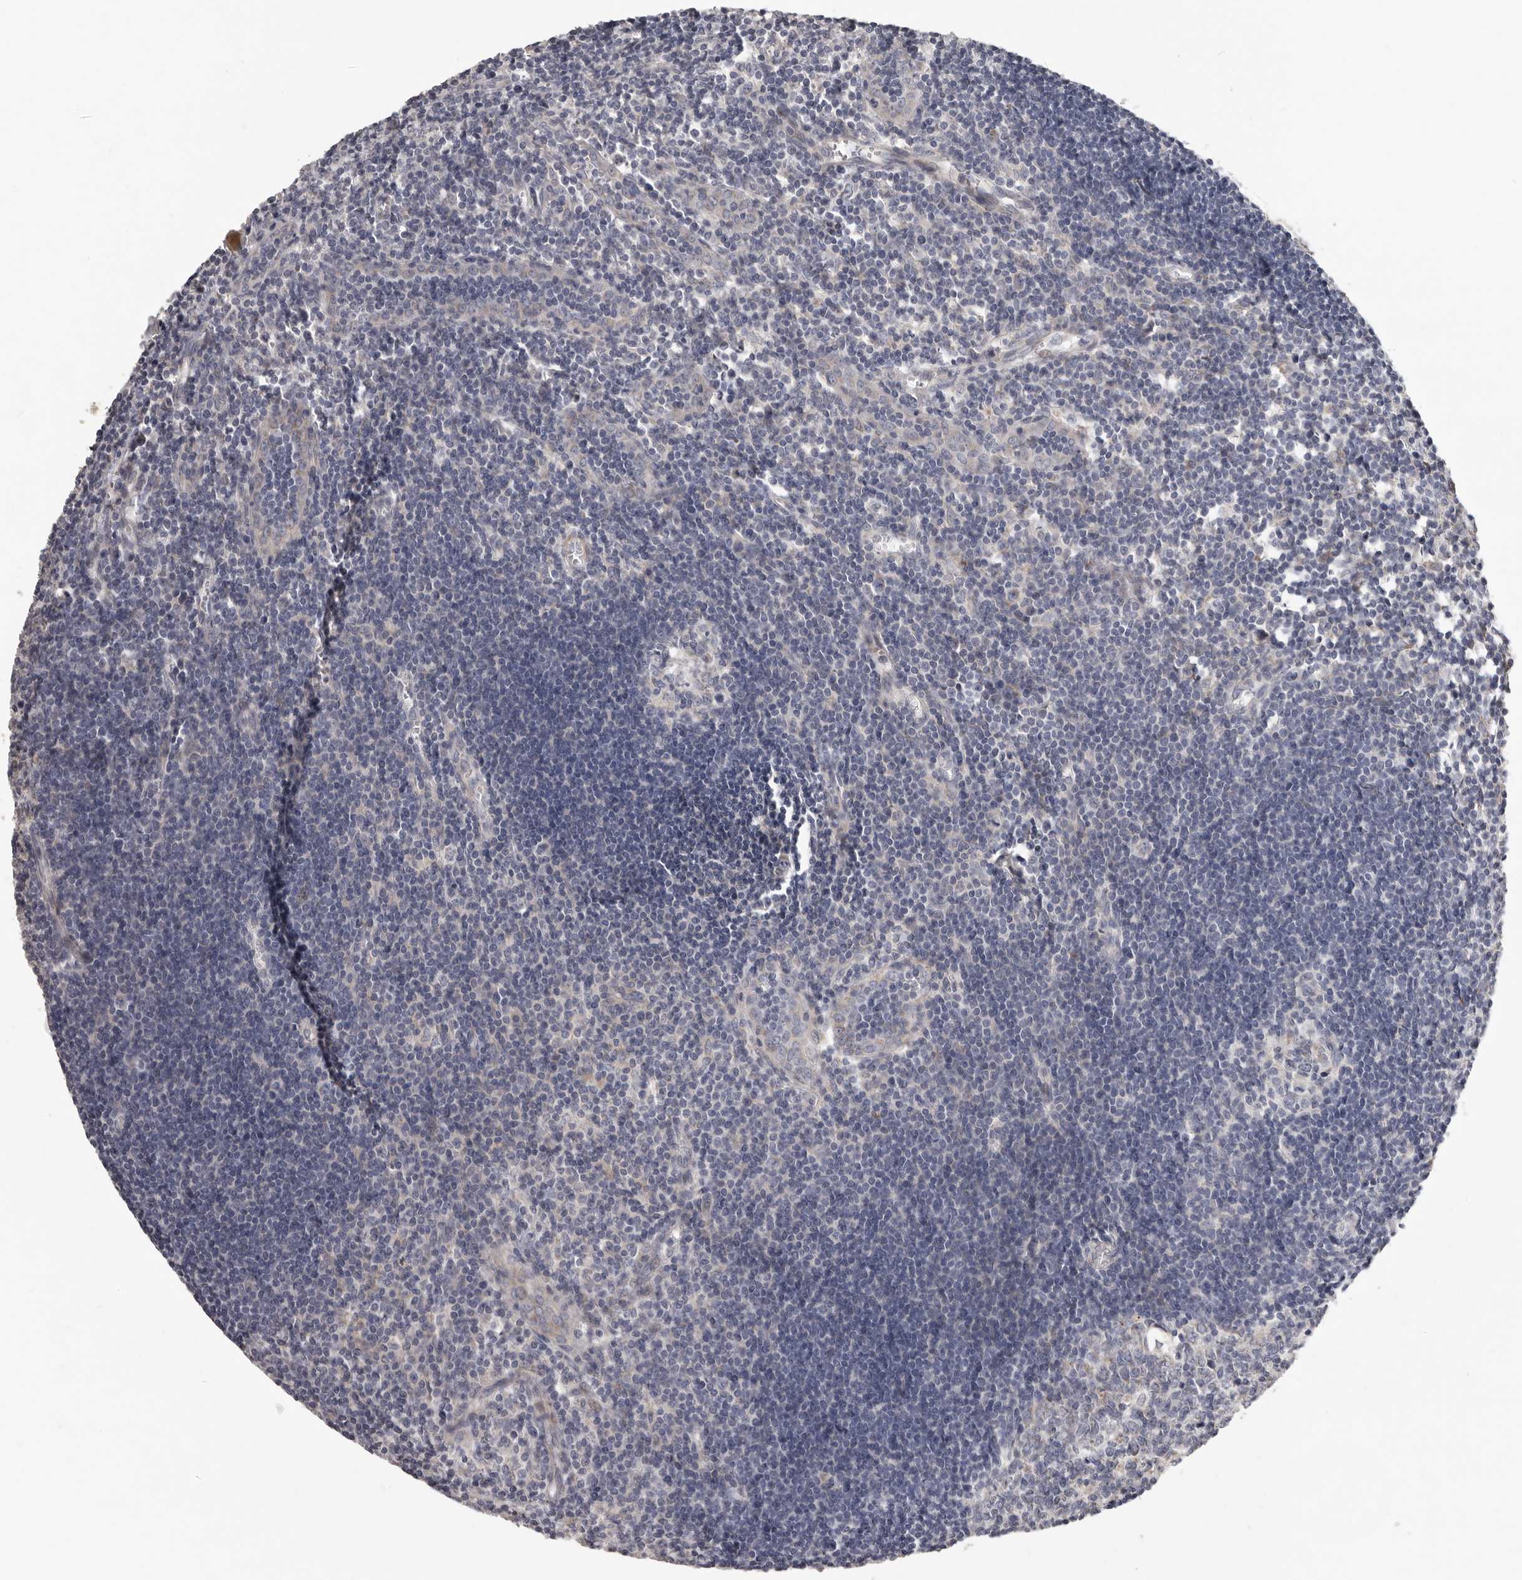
{"staining": {"intensity": "weak", "quantity": "<25%", "location": "cytoplasmic/membranous"}, "tissue": "lymph node", "cell_type": "Germinal center cells", "image_type": "normal", "snomed": [{"axis": "morphology", "description": "Normal tissue, NOS"}, {"axis": "morphology", "description": "Malignant melanoma, Metastatic site"}, {"axis": "topography", "description": "Lymph node"}], "caption": "A micrograph of lymph node stained for a protein demonstrates no brown staining in germinal center cells.", "gene": "MRPS10", "patient": {"sex": "male", "age": 41}}